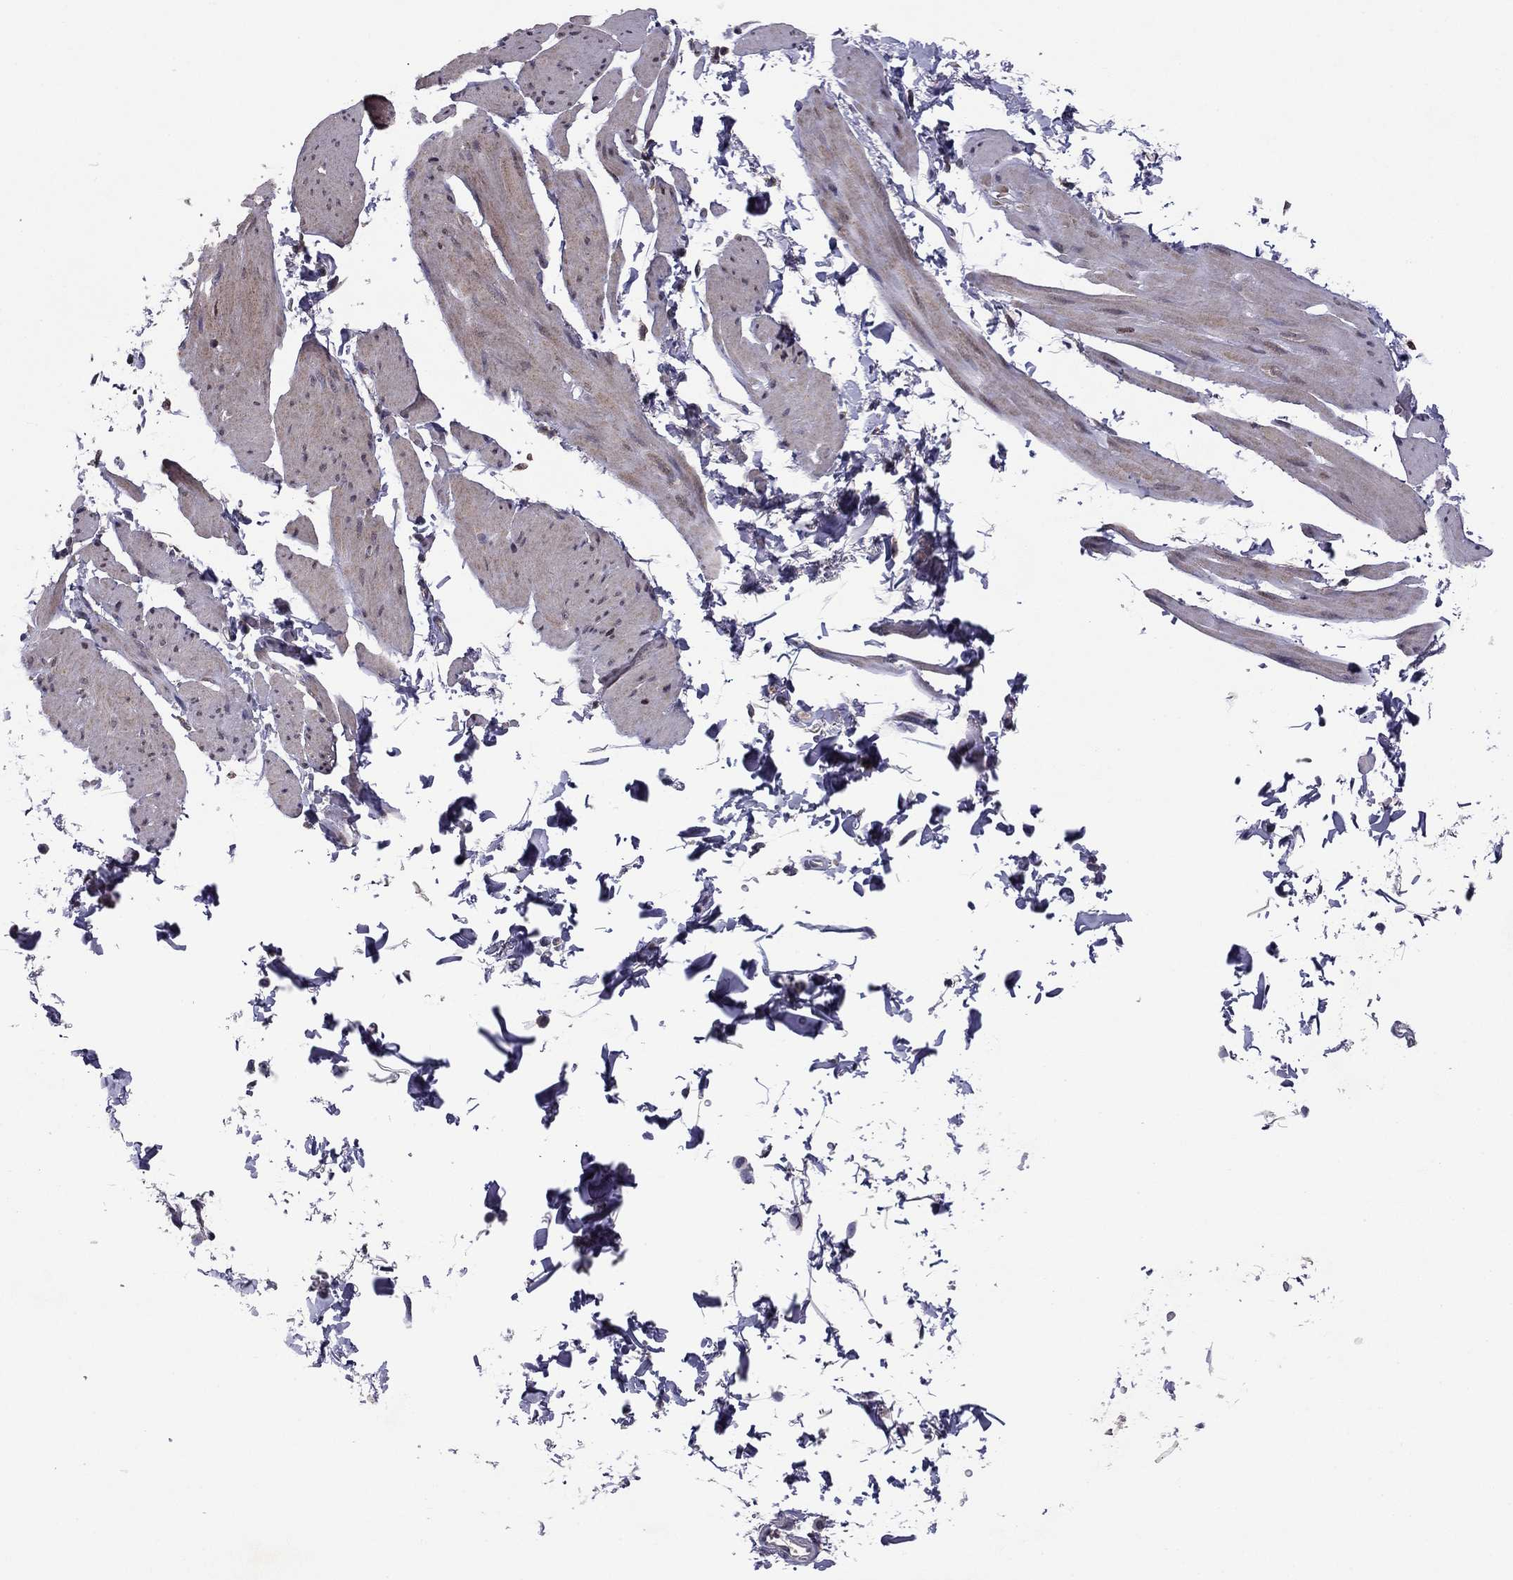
{"staining": {"intensity": "weak", "quantity": "<25%", "location": "cytoplasmic/membranous"}, "tissue": "smooth muscle", "cell_type": "Smooth muscle cells", "image_type": "normal", "snomed": [{"axis": "morphology", "description": "Normal tissue, NOS"}, {"axis": "topography", "description": "Adipose tissue"}, {"axis": "topography", "description": "Smooth muscle"}, {"axis": "topography", "description": "Peripheral nerve tissue"}], "caption": "High magnification brightfield microscopy of normal smooth muscle stained with DAB (brown) and counterstained with hematoxylin (blue): smooth muscle cells show no significant expression.", "gene": "HCN1", "patient": {"sex": "male", "age": 83}}